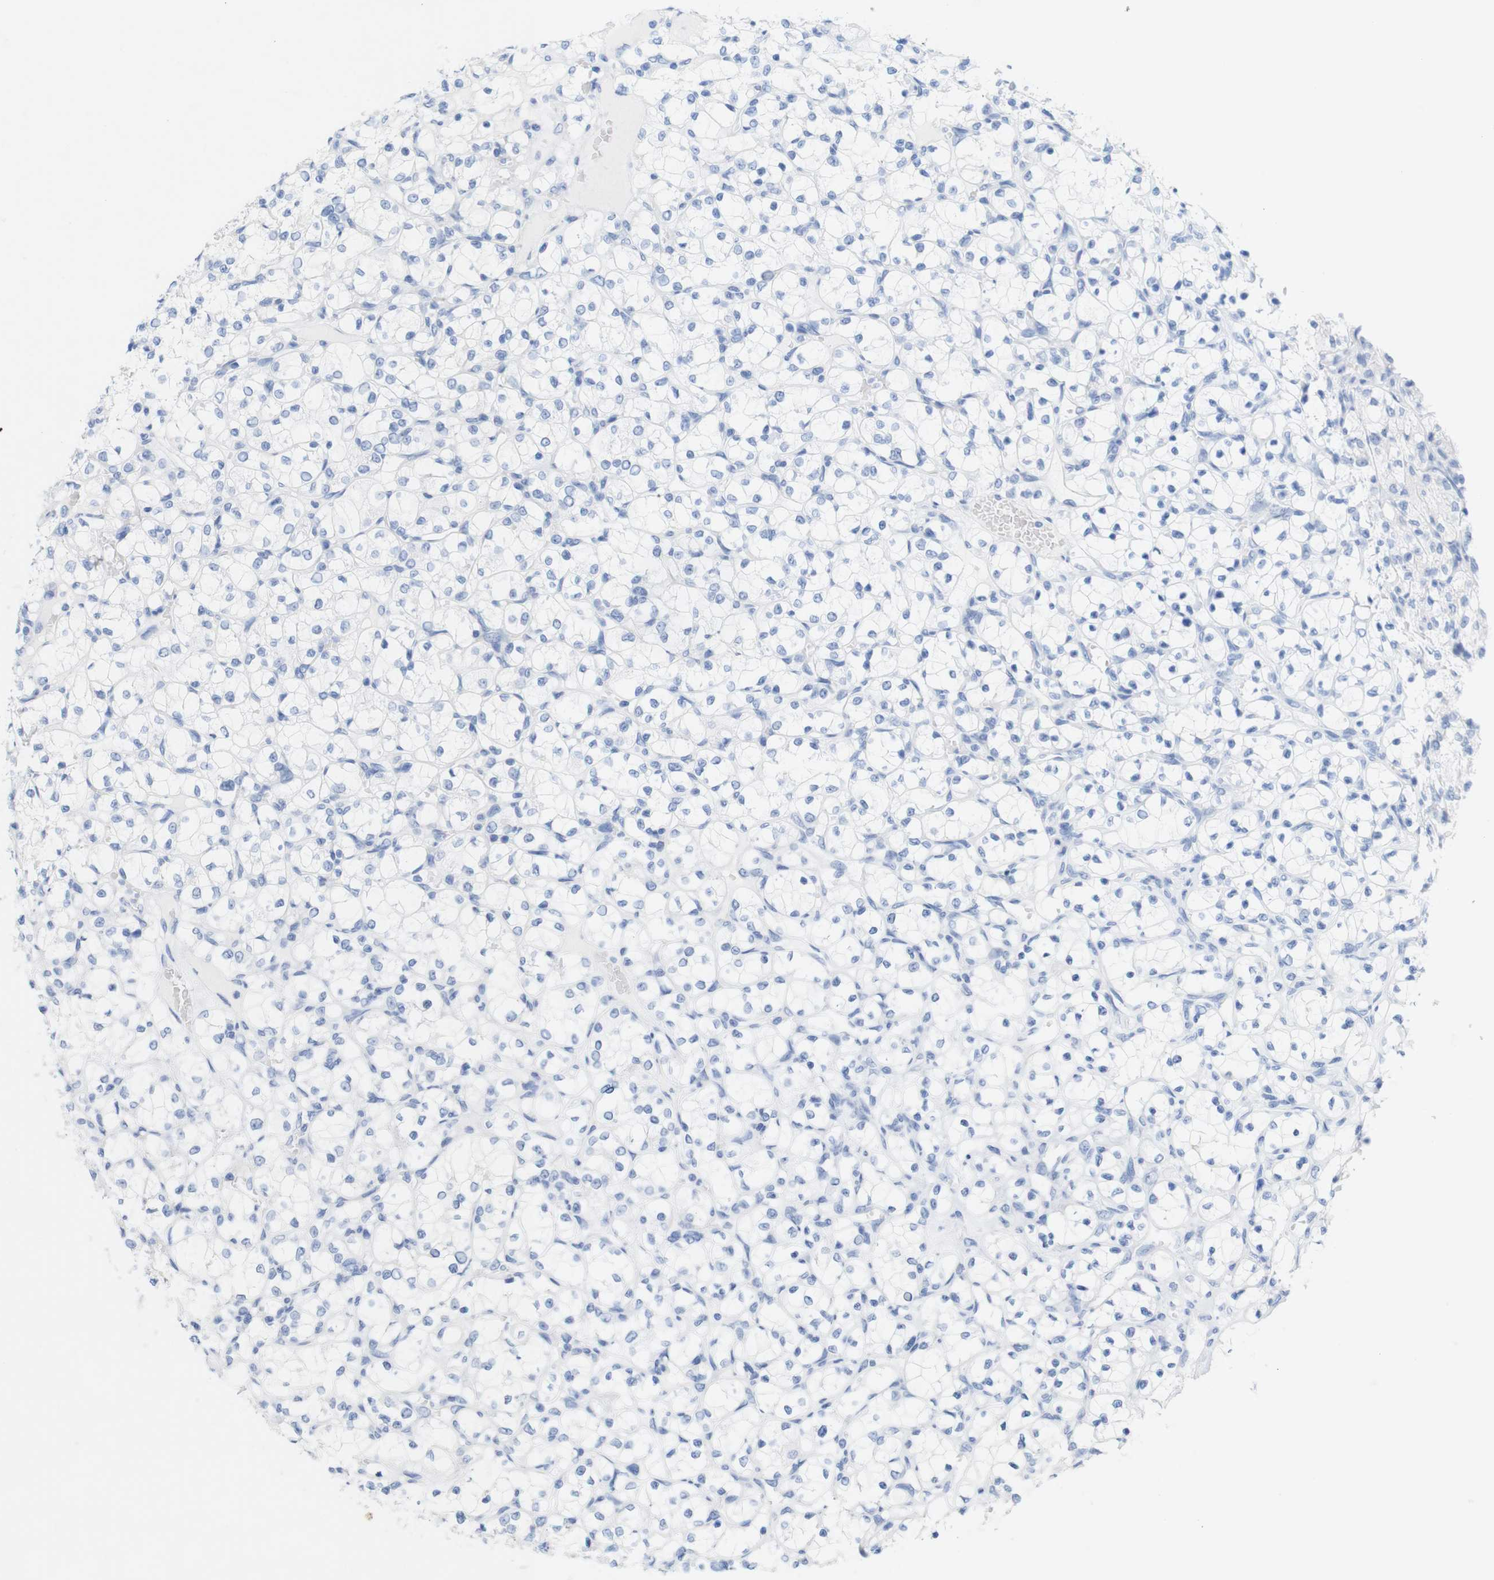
{"staining": {"intensity": "negative", "quantity": "none", "location": "none"}, "tissue": "renal cancer", "cell_type": "Tumor cells", "image_type": "cancer", "snomed": [{"axis": "morphology", "description": "Adenocarcinoma, NOS"}, {"axis": "topography", "description": "Kidney"}], "caption": "Adenocarcinoma (renal) was stained to show a protein in brown. There is no significant staining in tumor cells.", "gene": "LAG3", "patient": {"sex": "female", "age": 69}}